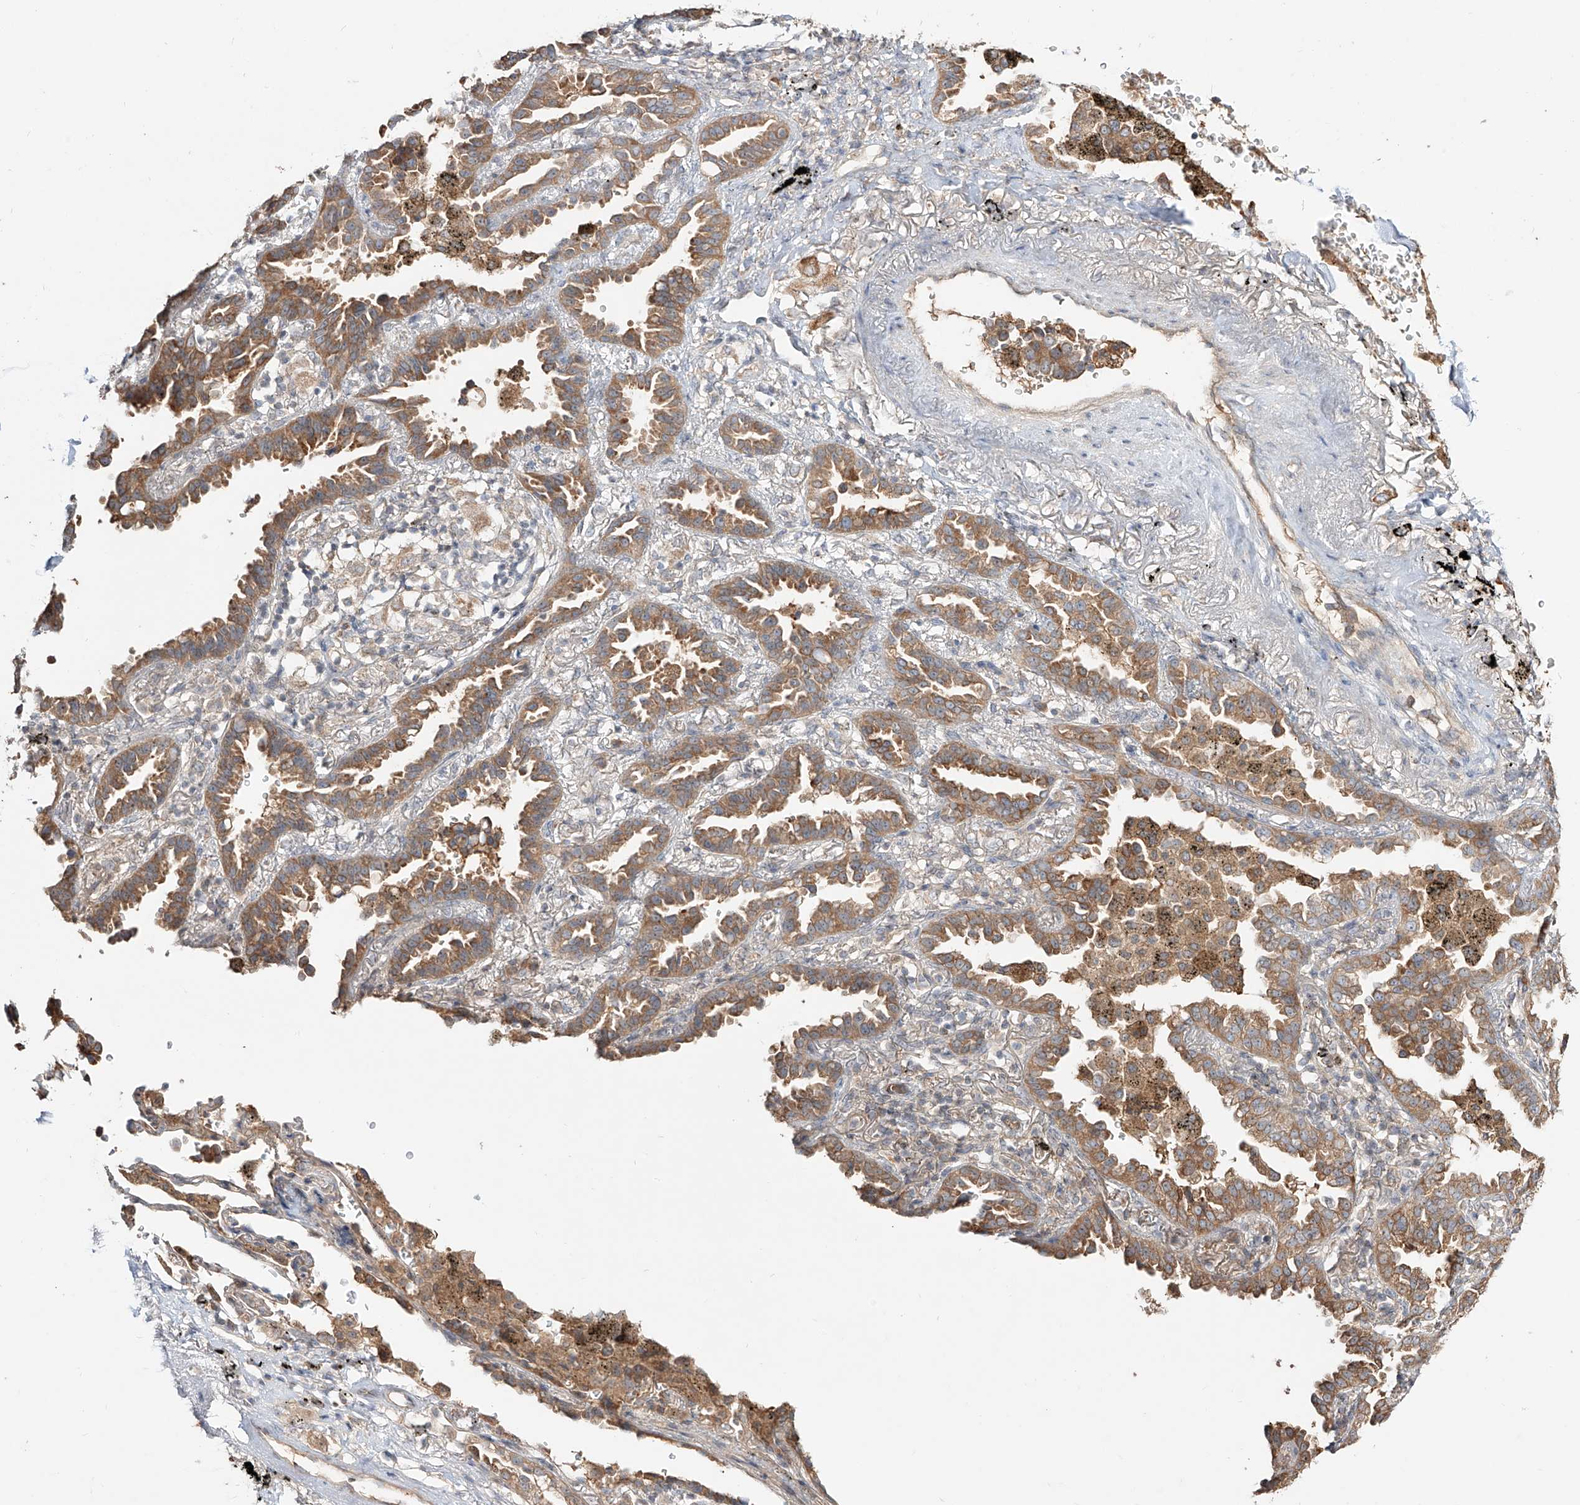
{"staining": {"intensity": "moderate", "quantity": ">75%", "location": "cytoplasmic/membranous"}, "tissue": "lung cancer", "cell_type": "Tumor cells", "image_type": "cancer", "snomed": [{"axis": "morphology", "description": "Normal tissue, NOS"}, {"axis": "morphology", "description": "Adenocarcinoma, NOS"}, {"axis": "topography", "description": "Lung"}], "caption": "Tumor cells display medium levels of moderate cytoplasmic/membranous positivity in approximately >75% of cells in human lung cancer.", "gene": "ERO1A", "patient": {"sex": "male", "age": 59}}